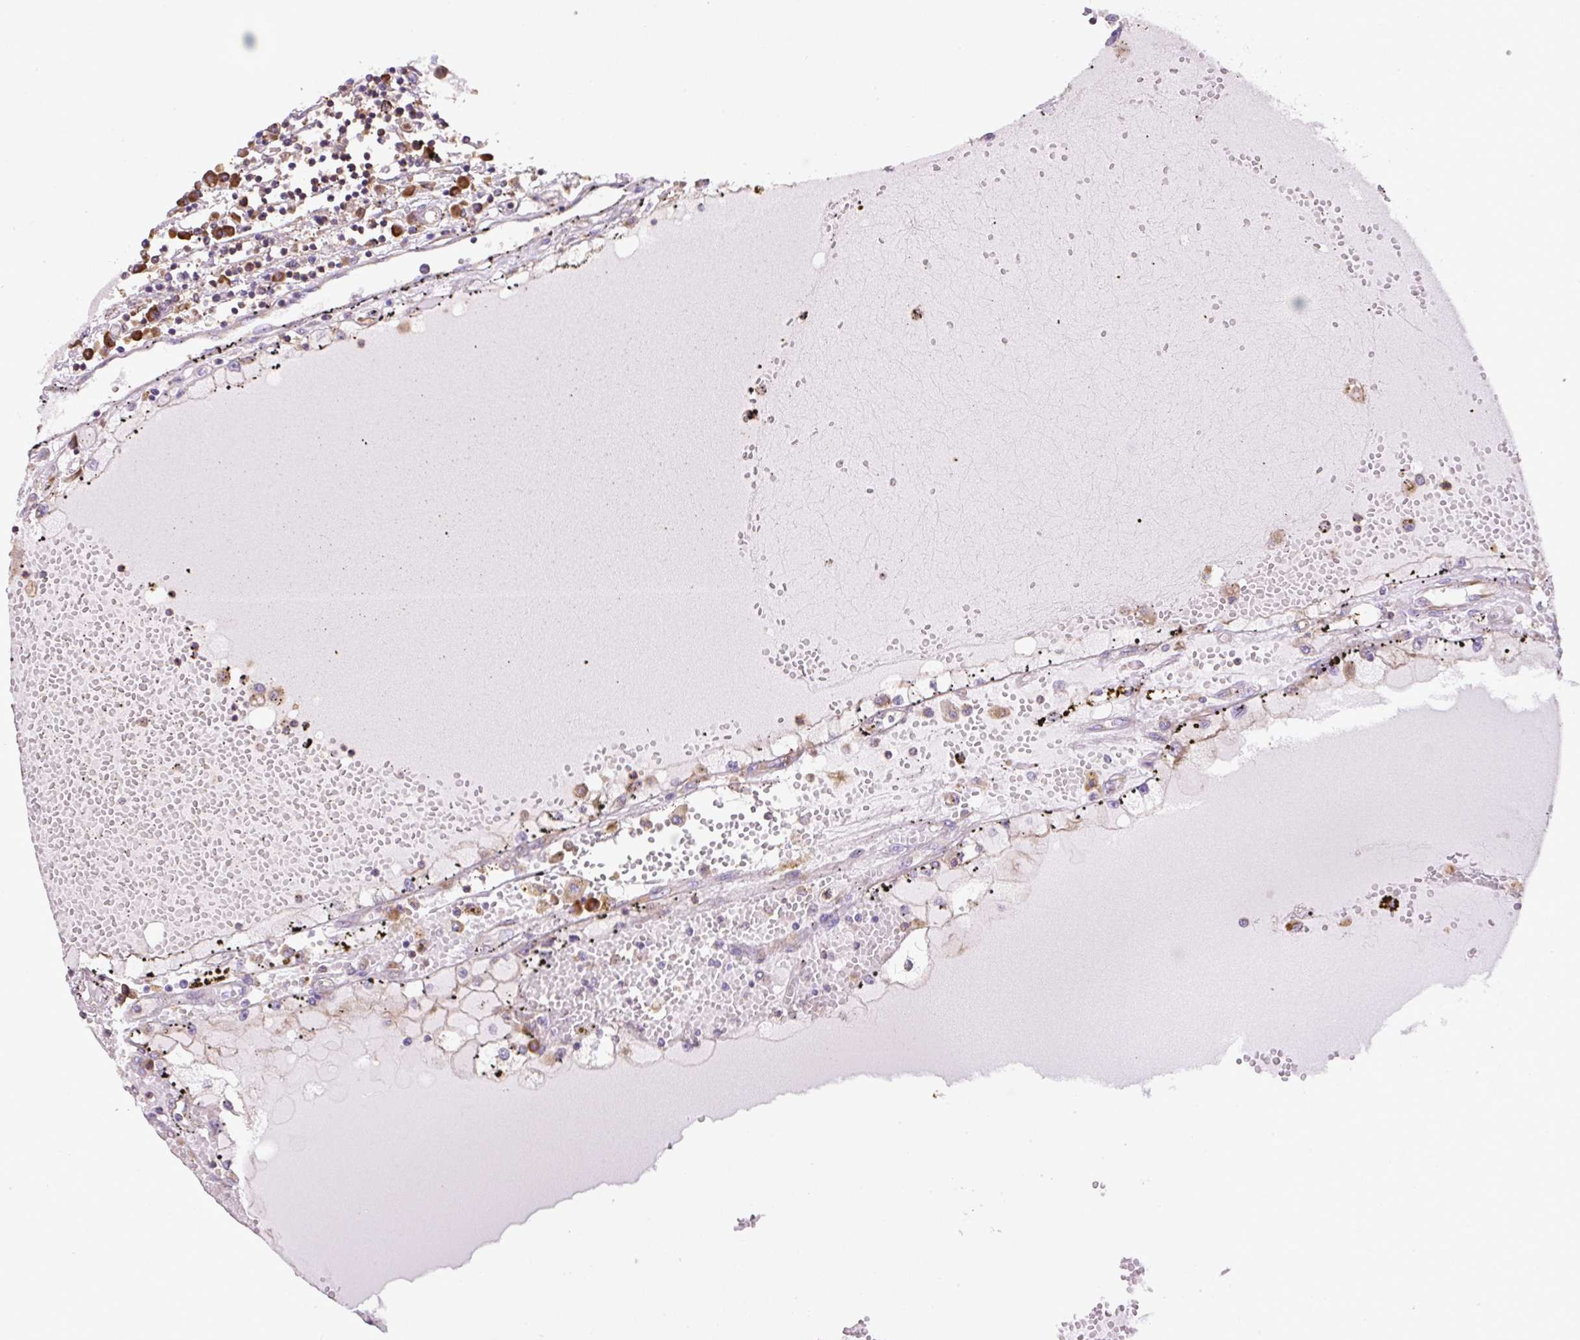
{"staining": {"intensity": "negative", "quantity": "none", "location": "none"}, "tissue": "renal cancer", "cell_type": "Tumor cells", "image_type": "cancer", "snomed": [{"axis": "morphology", "description": "Adenocarcinoma, NOS"}, {"axis": "topography", "description": "Kidney"}], "caption": "Image shows no significant protein positivity in tumor cells of renal adenocarcinoma.", "gene": "RPS23", "patient": {"sex": "male", "age": 56}}